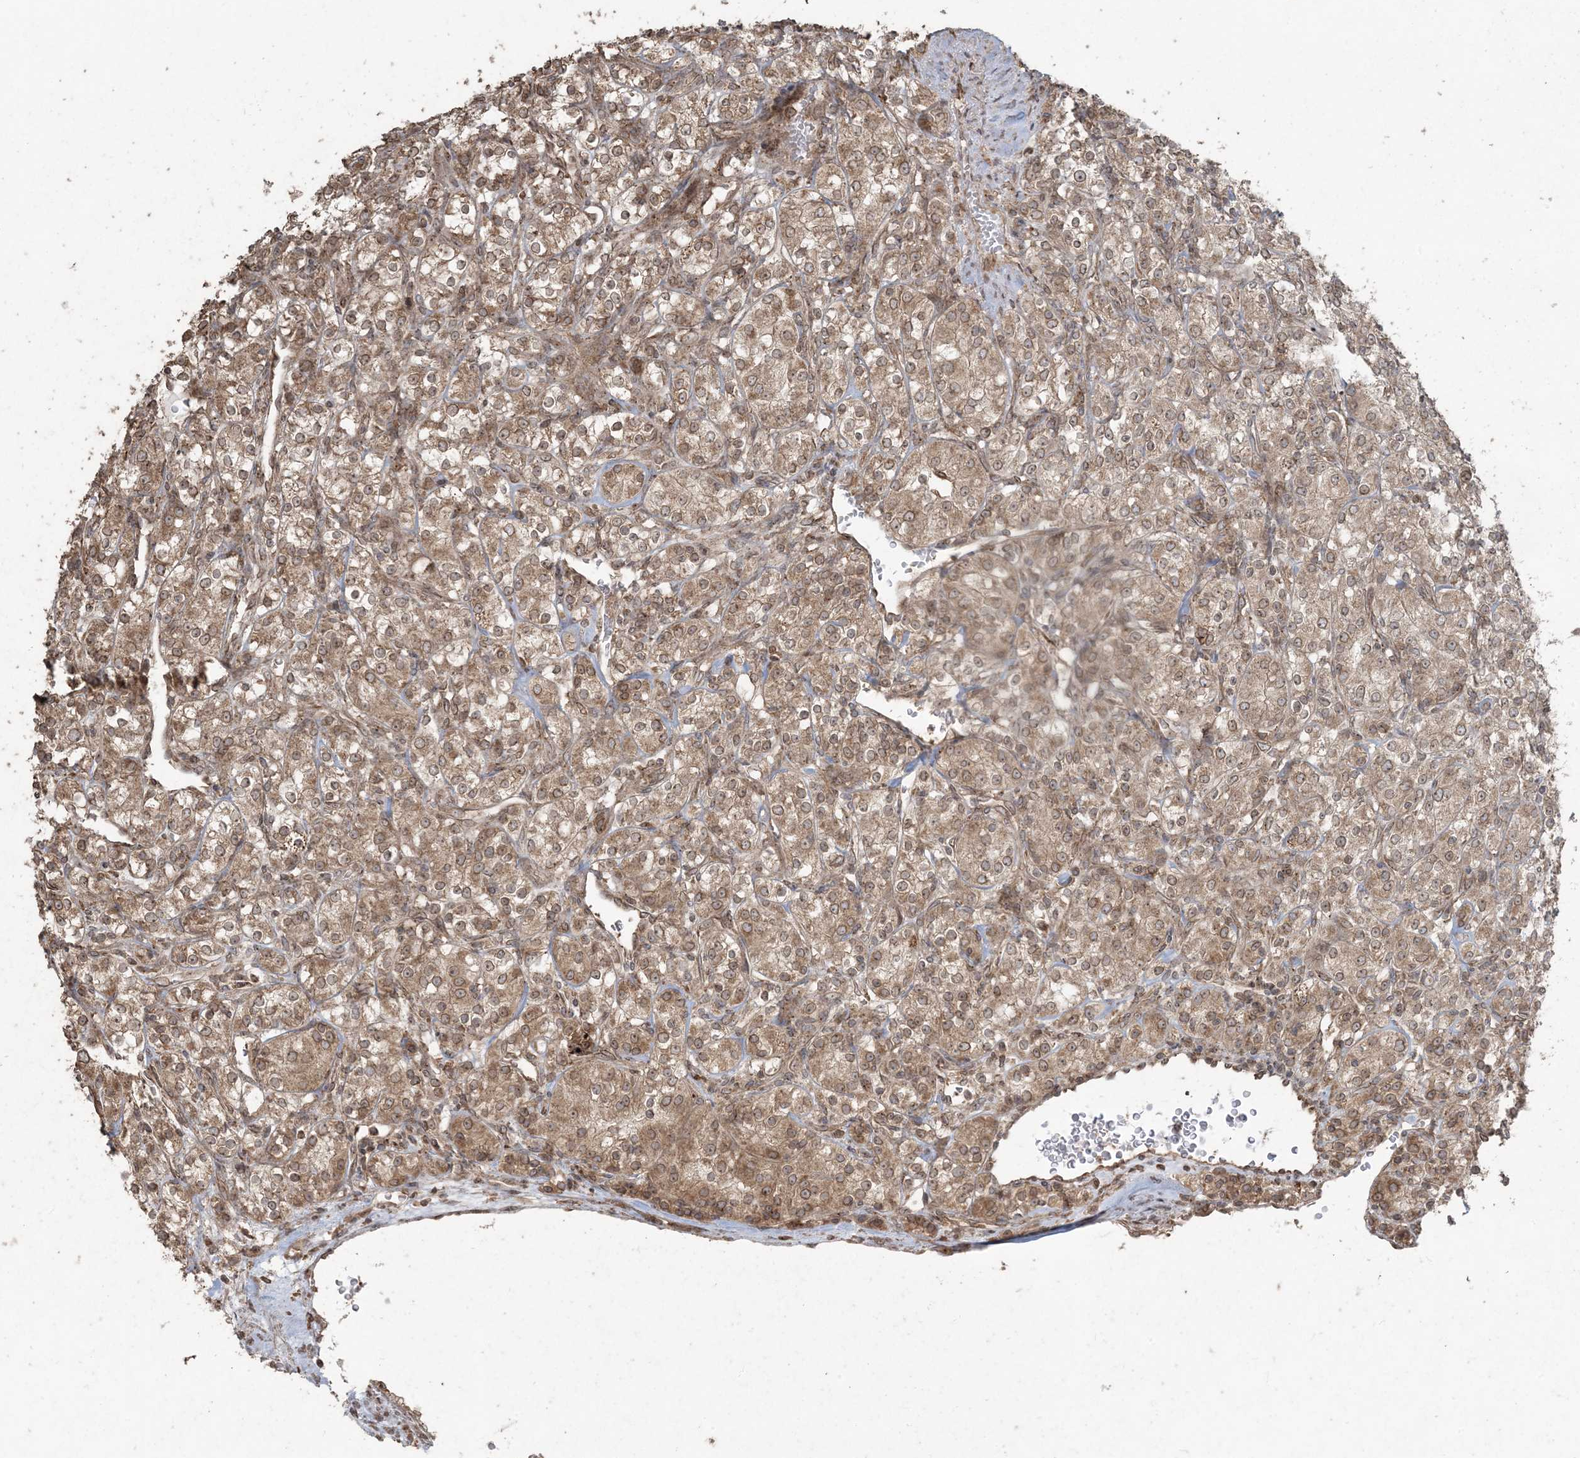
{"staining": {"intensity": "moderate", "quantity": ">75%", "location": "cytoplasmic/membranous,nuclear"}, "tissue": "renal cancer", "cell_type": "Tumor cells", "image_type": "cancer", "snomed": [{"axis": "morphology", "description": "Adenocarcinoma, NOS"}, {"axis": "topography", "description": "Kidney"}], "caption": "Immunohistochemistry staining of renal adenocarcinoma, which reveals medium levels of moderate cytoplasmic/membranous and nuclear staining in approximately >75% of tumor cells indicating moderate cytoplasmic/membranous and nuclear protein expression. The staining was performed using DAB (brown) for protein detection and nuclei were counterstained in hematoxylin (blue).", "gene": "DDX19B", "patient": {"sex": "male", "age": 77}}